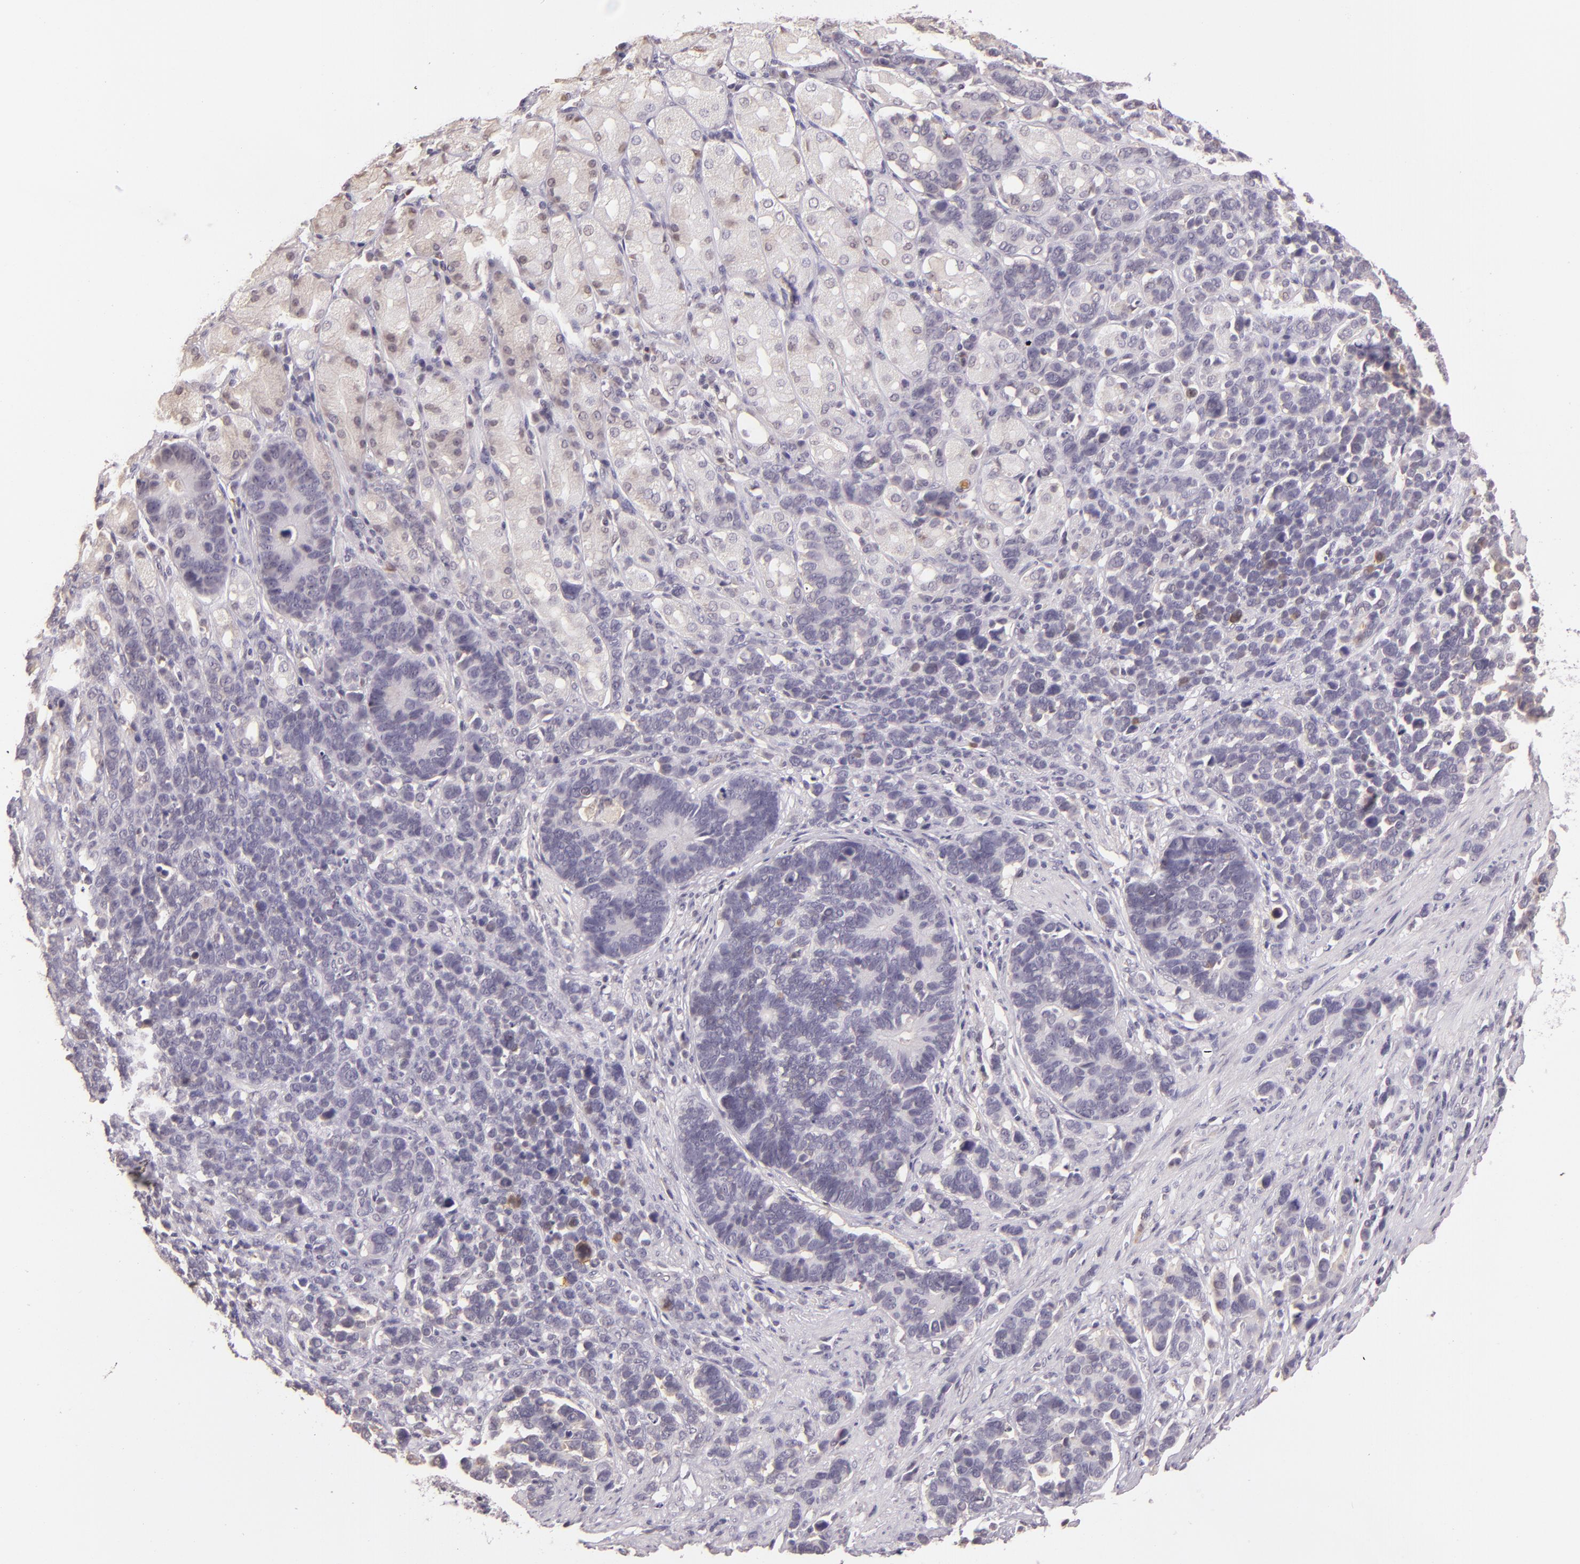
{"staining": {"intensity": "negative", "quantity": "none", "location": "none"}, "tissue": "stomach cancer", "cell_type": "Tumor cells", "image_type": "cancer", "snomed": [{"axis": "morphology", "description": "Adenocarcinoma, NOS"}, {"axis": "topography", "description": "Stomach, upper"}], "caption": "Image shows no protein expression in tumor cells of stomach adenocarcinoma tissue.", "gene": "HSPA8", "patient": {"sex": "male", "age": 71}}